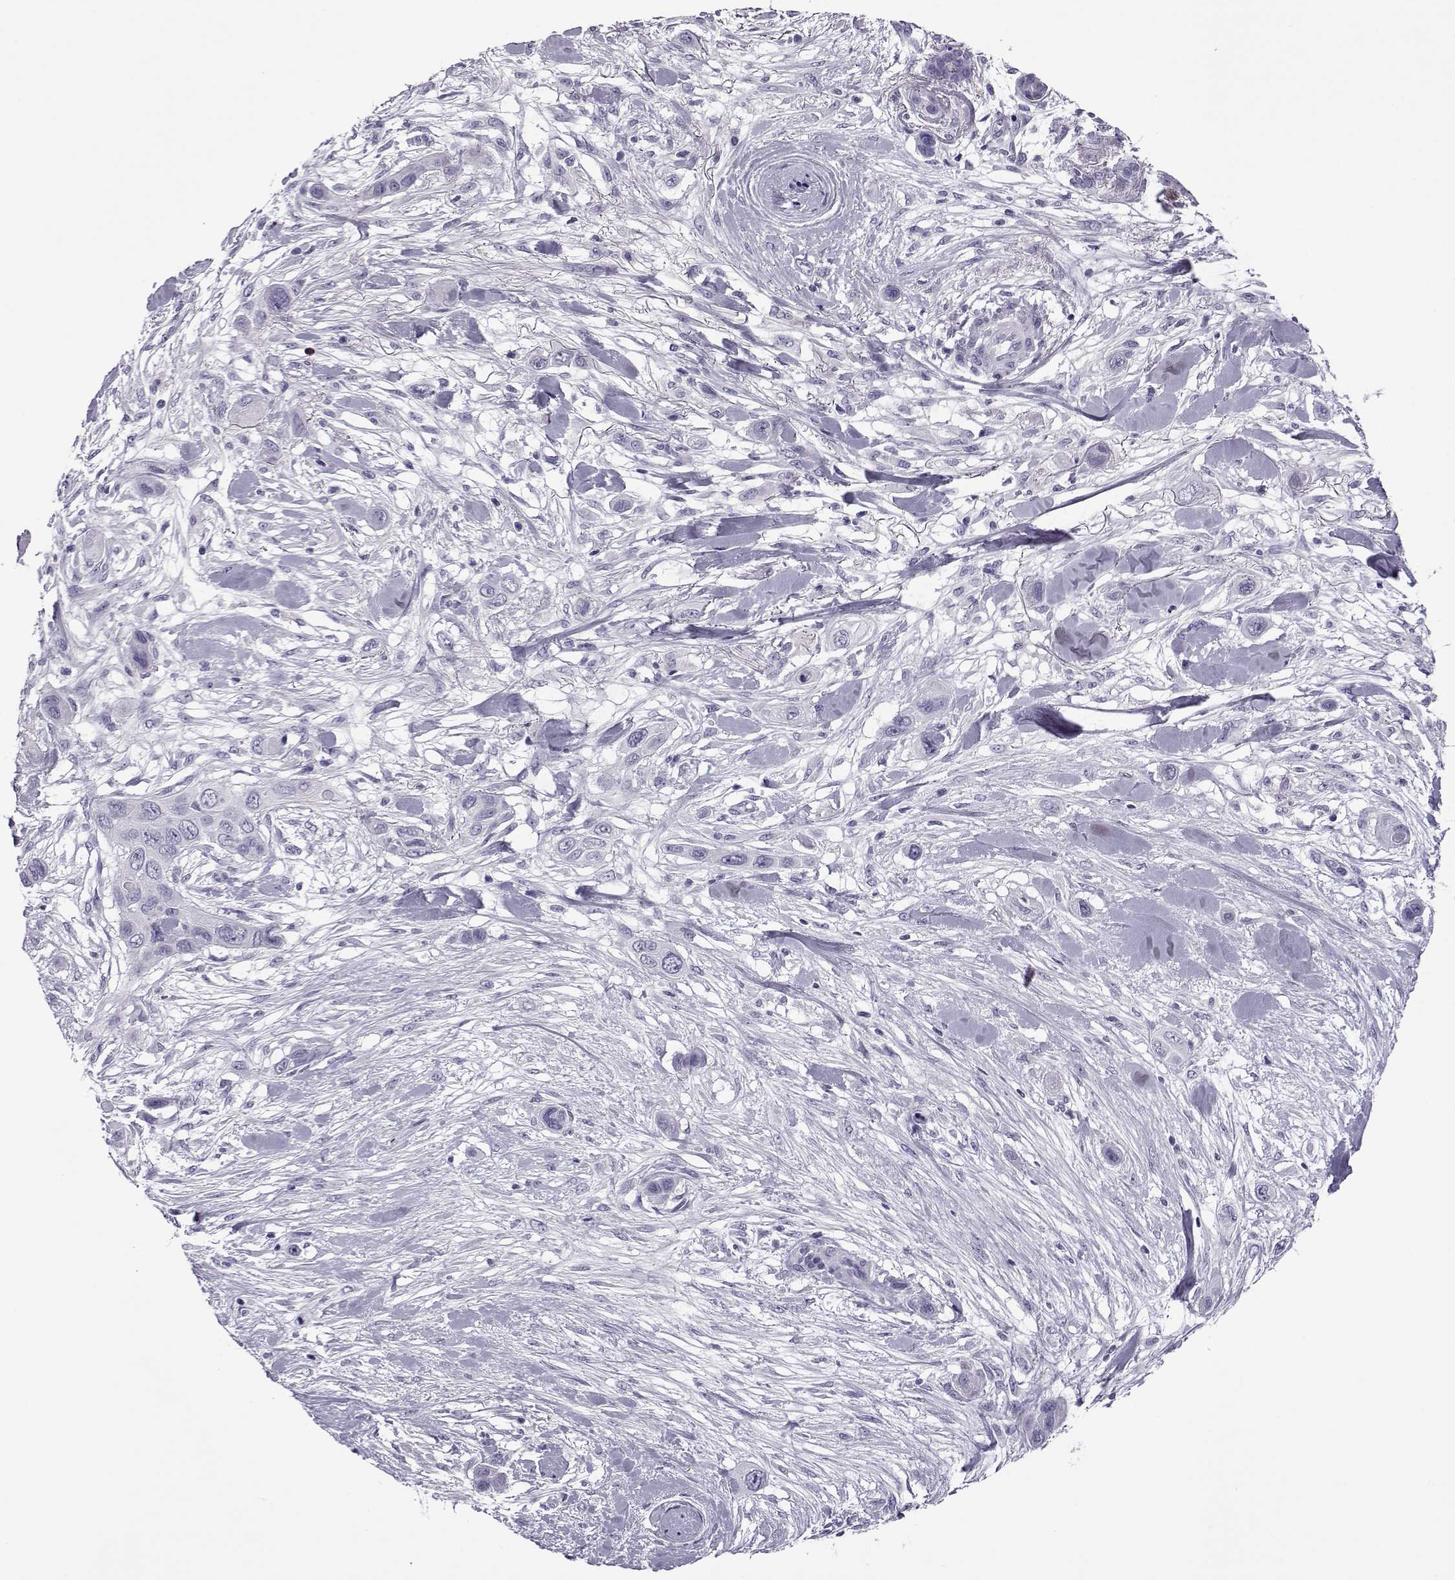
{"staining": {"intensity": "negative", "quantity": "none", "location": "none"}, "tissue": "skin cancer", "cell_type": "Tumor cells", "image_type": "cancer", "snomed": [{"axis": "morphology", "description": "Squamous cell carcinoma, NOS"}, {"axis": "topography", "description": "Skin"}], "caption": "A high-resolution photomicrograph shows immunohistochemistry (IHC) staining of skin cancer (squamous cell carcinoma), which demonstrates no significant staining in tumor cells. Brightfield microscopy of immunohistochemistry (IHC) stained with DAB (3,3'-diaminobenzidine) (brown) and hematoxylin (blue), captured at high magnification.", "gene": "OIP5", "patient": {"sex": "male", "age": 79}}